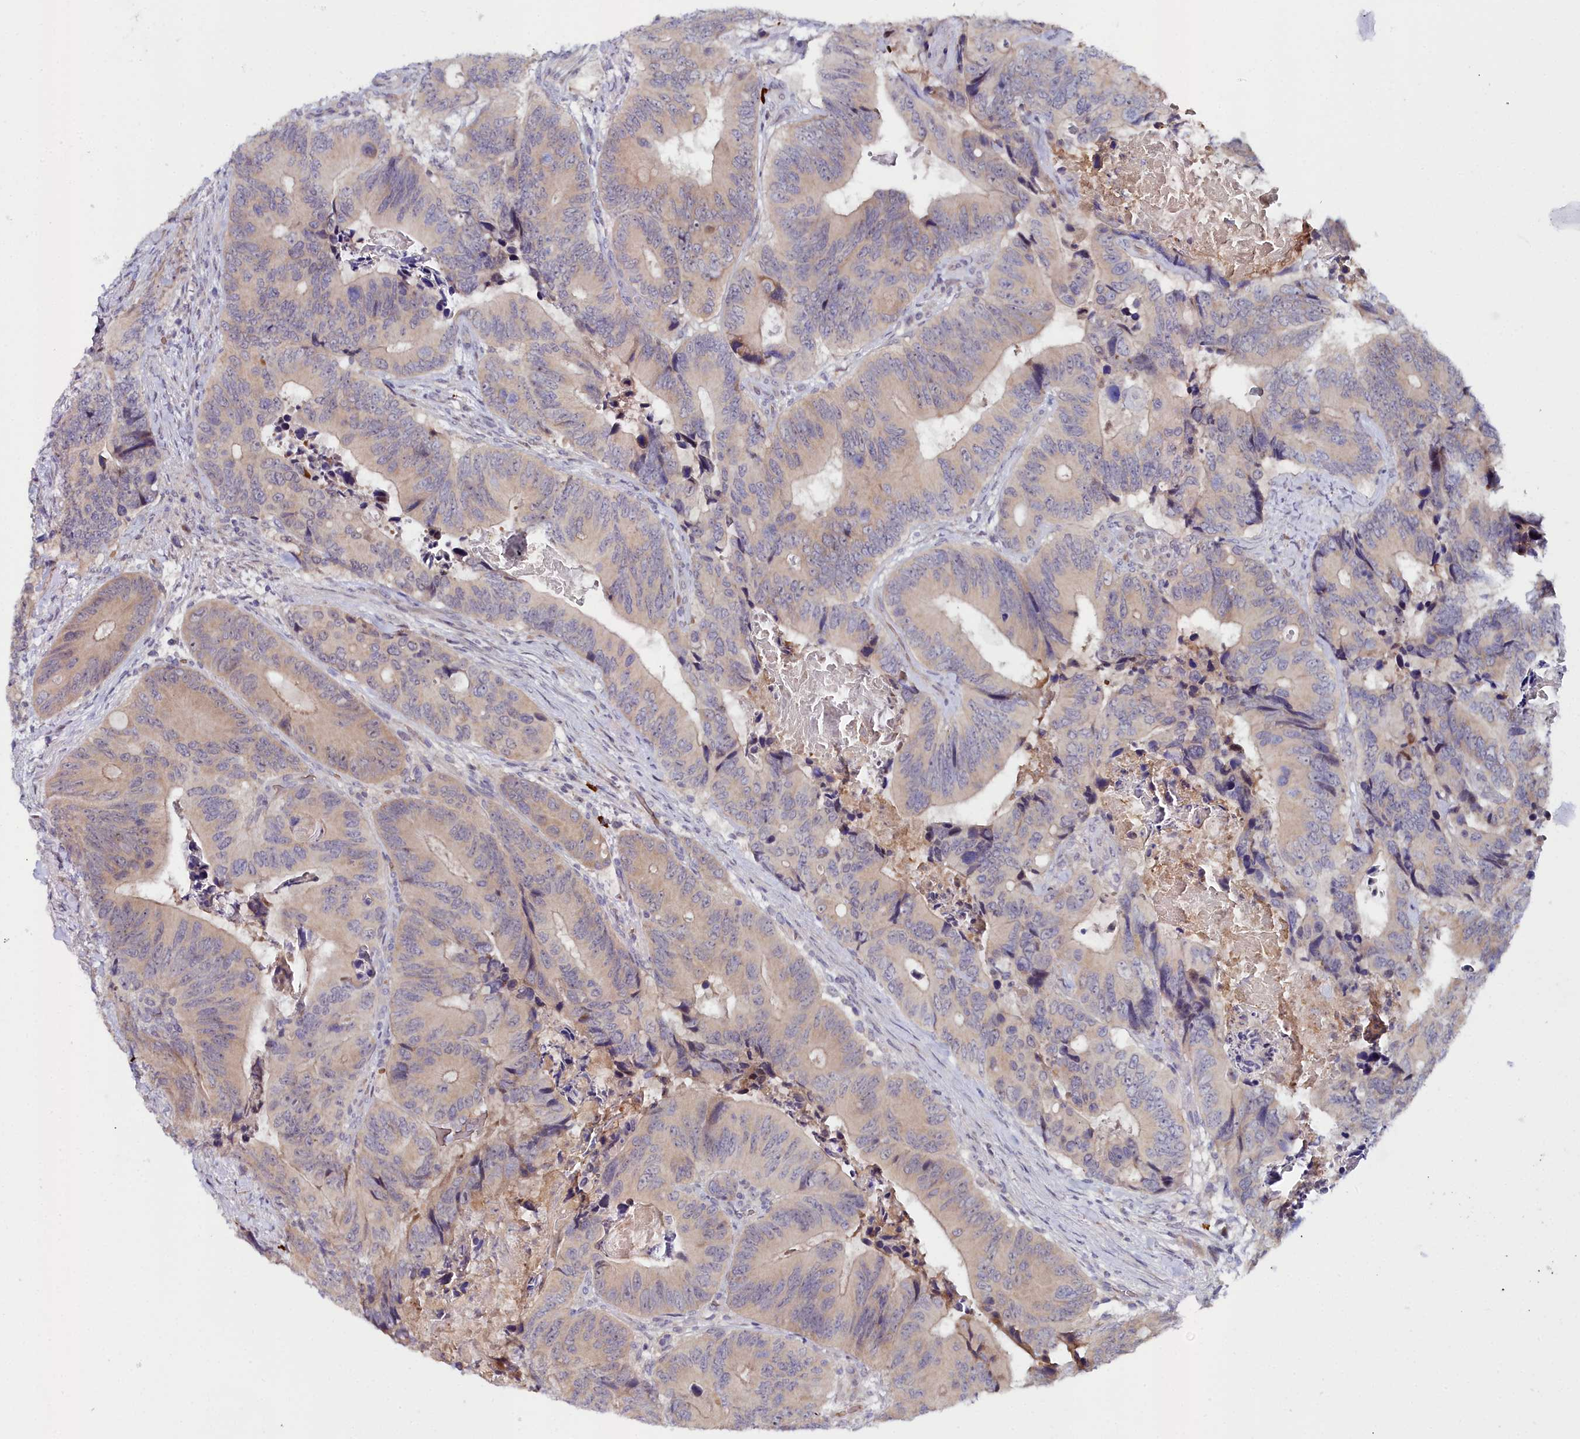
{"staining": {"intensity": "weak", "quantity": "25%-75%", "location": "cytoplasmic/membranous"}, "tissue": "colorectal cancer", "cell_type": "Tumor cells", "image_type": "cancer", "snomed": [{"axis": "morphology", "description": "Adenocarcinoma, NOS"}, {"axis": "topography", "description": "Colon"}], "caption": "Protein staining of colorectal cancer (adenocarcinoma) tissue shows weak cytoplasmic/membranous expression in about 25%-75% of tumor cells. The staining was performed using DAB (3,3'-diaminobenzidine), with brown indicating positive protein expression. Nuclei are stained blue with hematoxylin.", "gene": "KCTD18", "patient": {"sex": "male", "age": 84}}